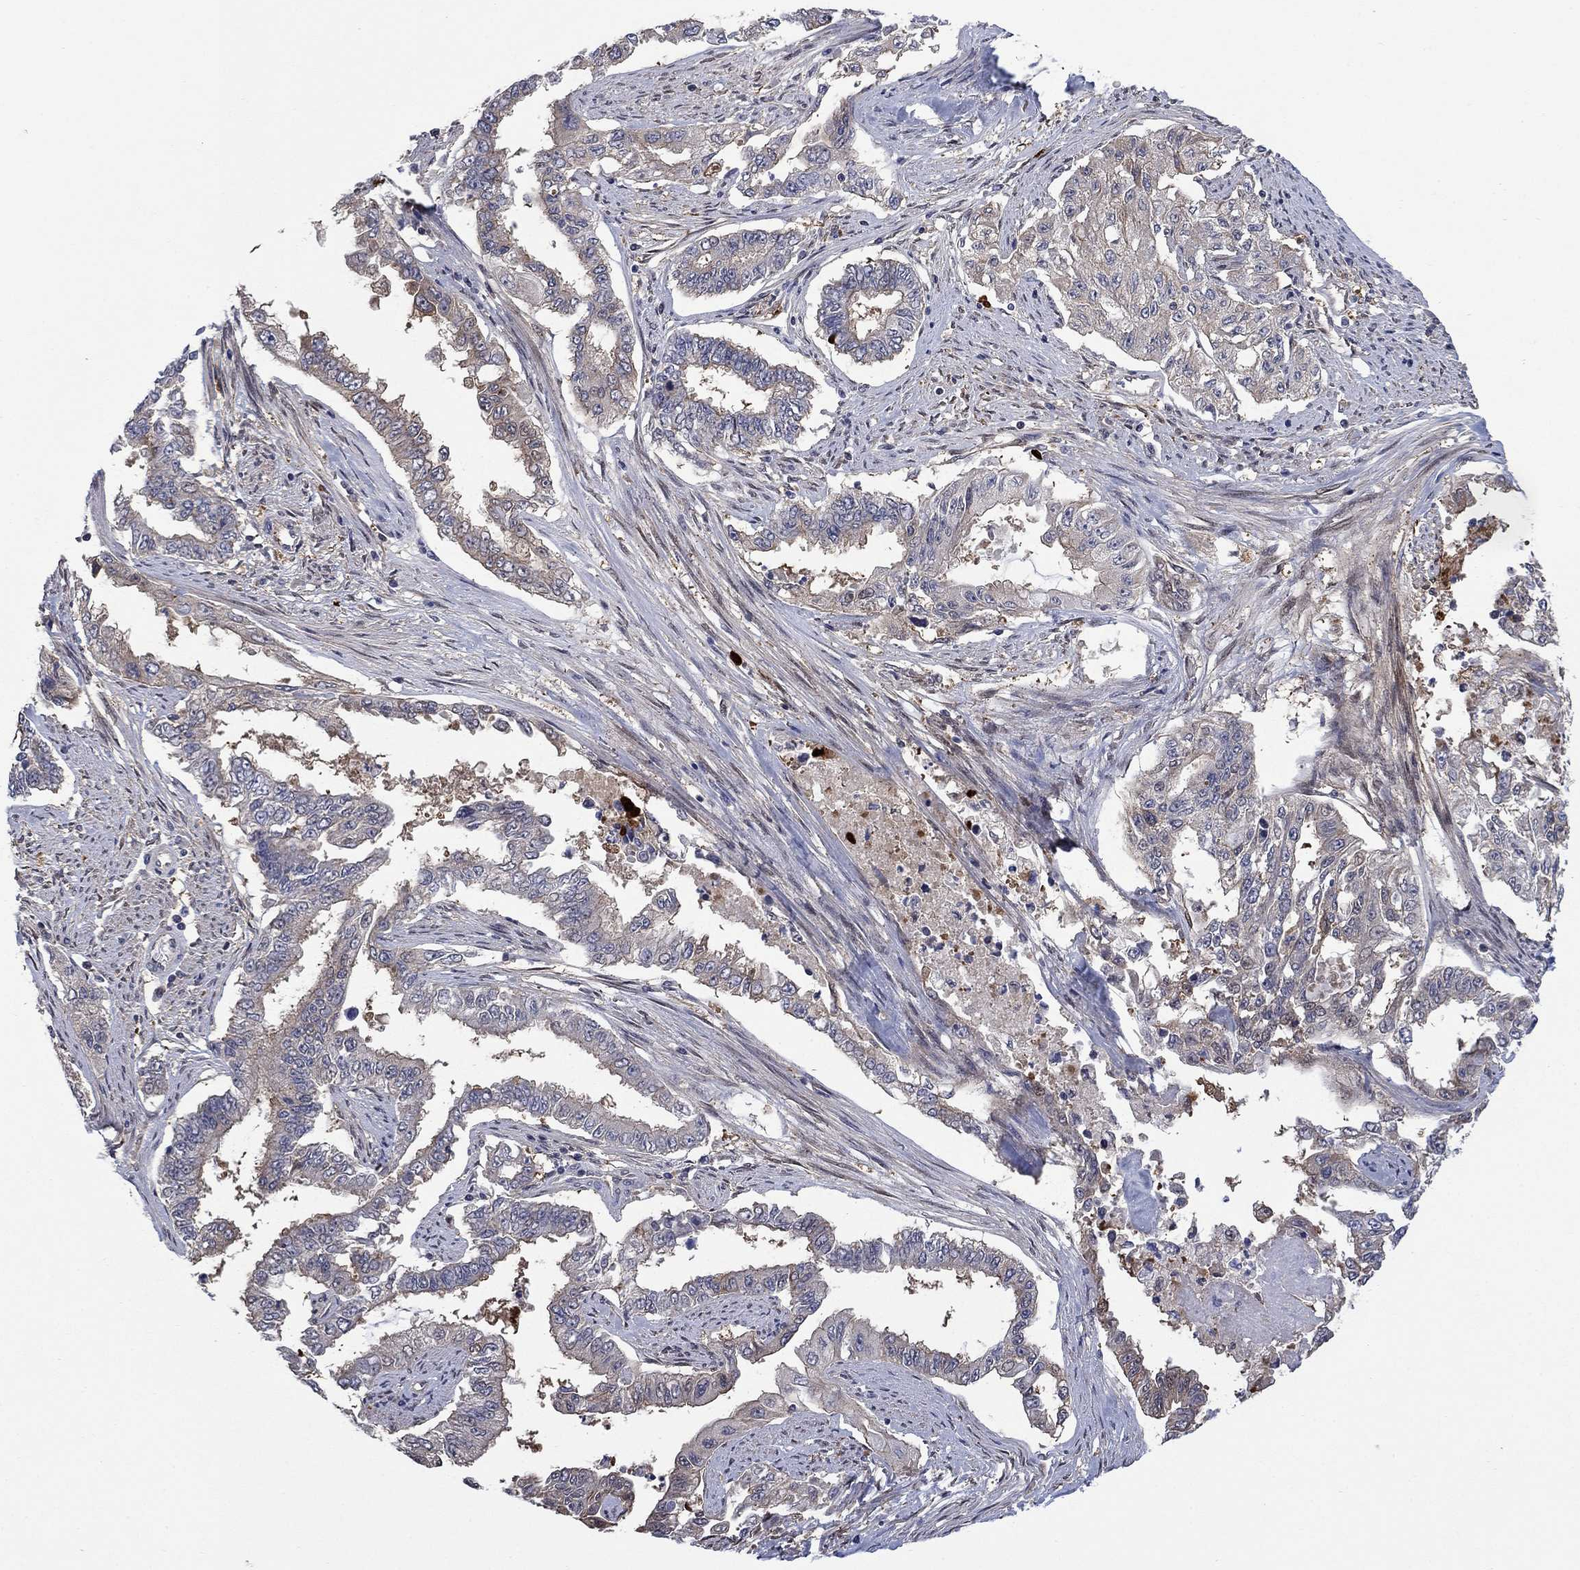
{"staining": {"intensity": "negative", "quantity": "none", "location": "none"}, "tissue": "endometrial cancer", "cell_type": "Tumor cells", "image_type": "cancer", "snomed": [{"axis": "morphology", "description": "Adenocarcinoma, NOS"}, {"axis": "topography", "description": "Uterus"}], "caption": "High magnification brightfield microscopy of endometrial cancer (adenocarcinoma) stained with DAB (3,3'-diaminobenzidine) (brown) and counterstained with hematoxylin (blue): tumor cells show no significant expression.", "gene": "PDZD2", "patient": {"sex": "female", "age": 59}}